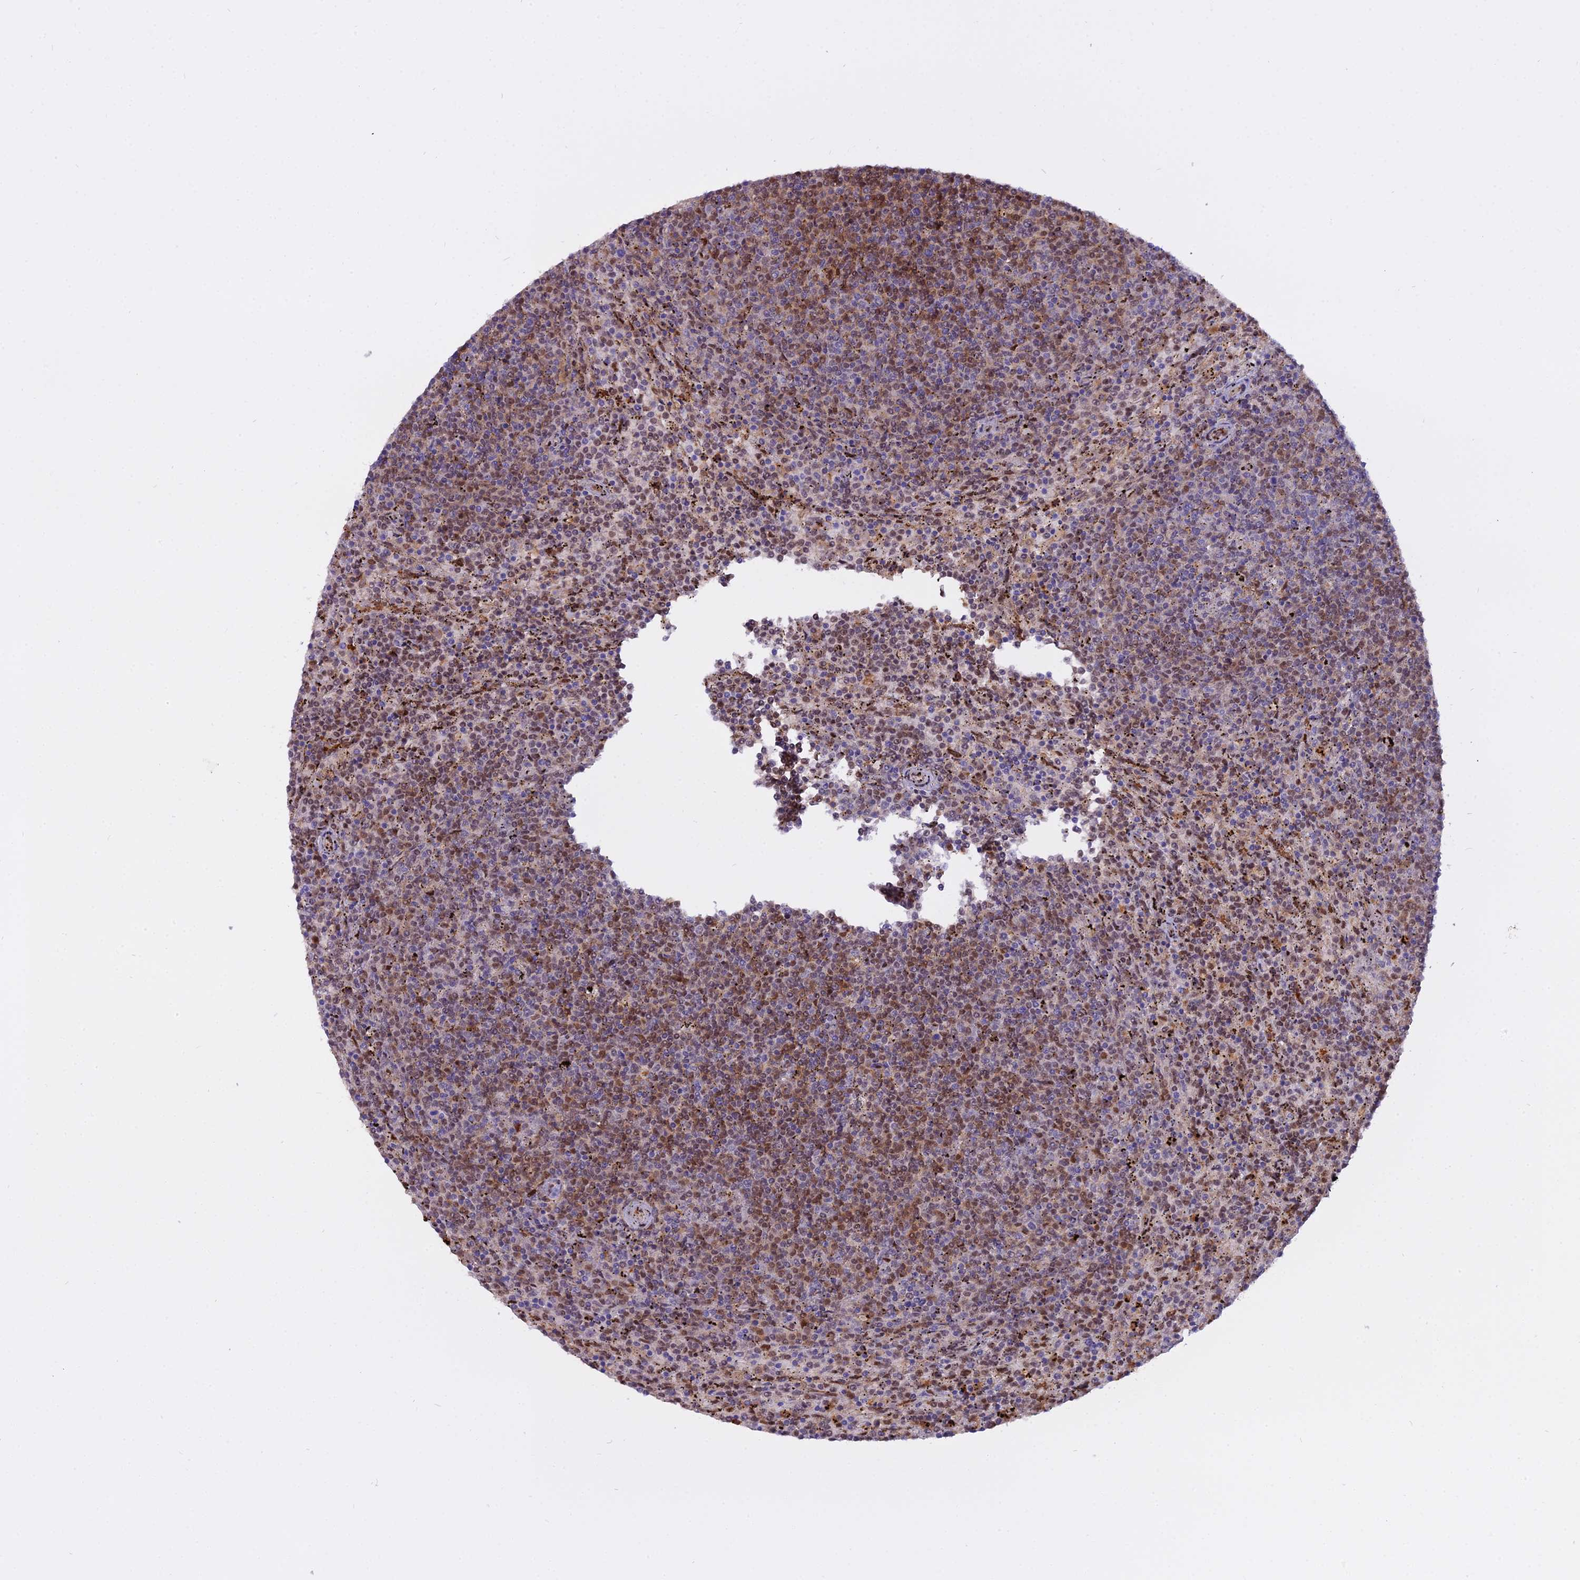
{"staining": {"intensity": "moderate", "quantity": "25%-75%", "location": "nuclear"}, "tissue": "lymphoma", "cell_type": "Tumor cells", "image_type": "cancer", "snomed": [{"axis": "morphology", "description": "Malignant lymphoma, non-Hodgkin's type, Low grade"}, {"axis": "topography", "description": "Spleen"}], "caption": "Tumor cells exhibit medium levels of moderate nuclear positivity in approximately 25%-75% of cells in lymphoma.", "gene": "NPEPL1", "patient": {"sex": "female", "age": 50}}